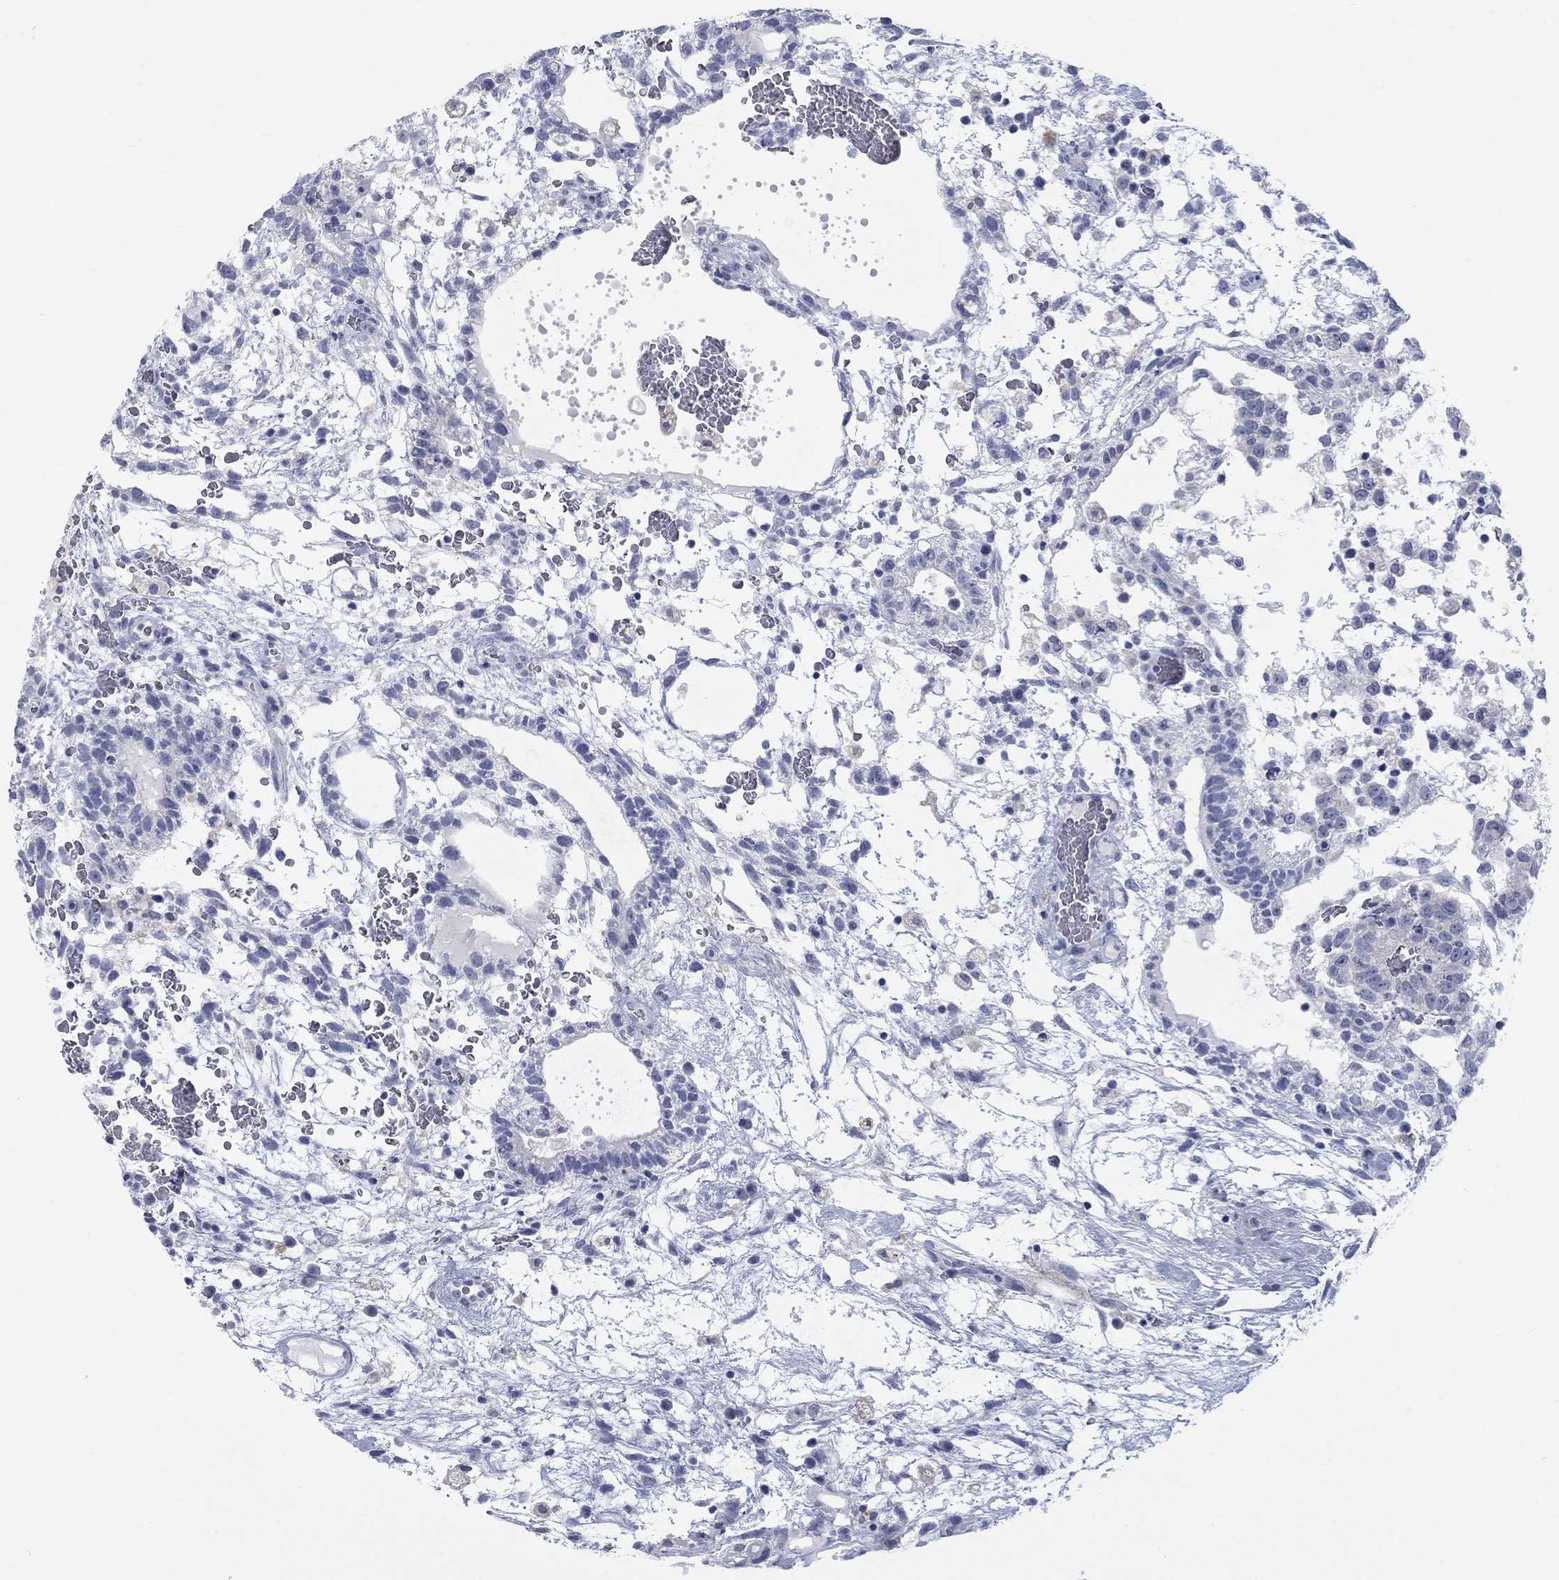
{"staining": {"intensity": "negative", "quantity": "none", "location": "none"}, "tissue": "testis cancer", "cell_type": "Tumor cells", "image_type": "cancer", "snomed": [{"axis": "morphology", "description": "Normal tissue, NOS"}, {"axis": "morphology", "description": "Carcinoma, Embryonal, NOS"}, {"axis": "topography", "description": "Testis"}], "caption": "The immunohistochemistry photomicrograph has no significant positivity in tumor cells of testis cancer tissue.", "gene": "RFTN2", "patient": {"sex": "male", "age": 32}}